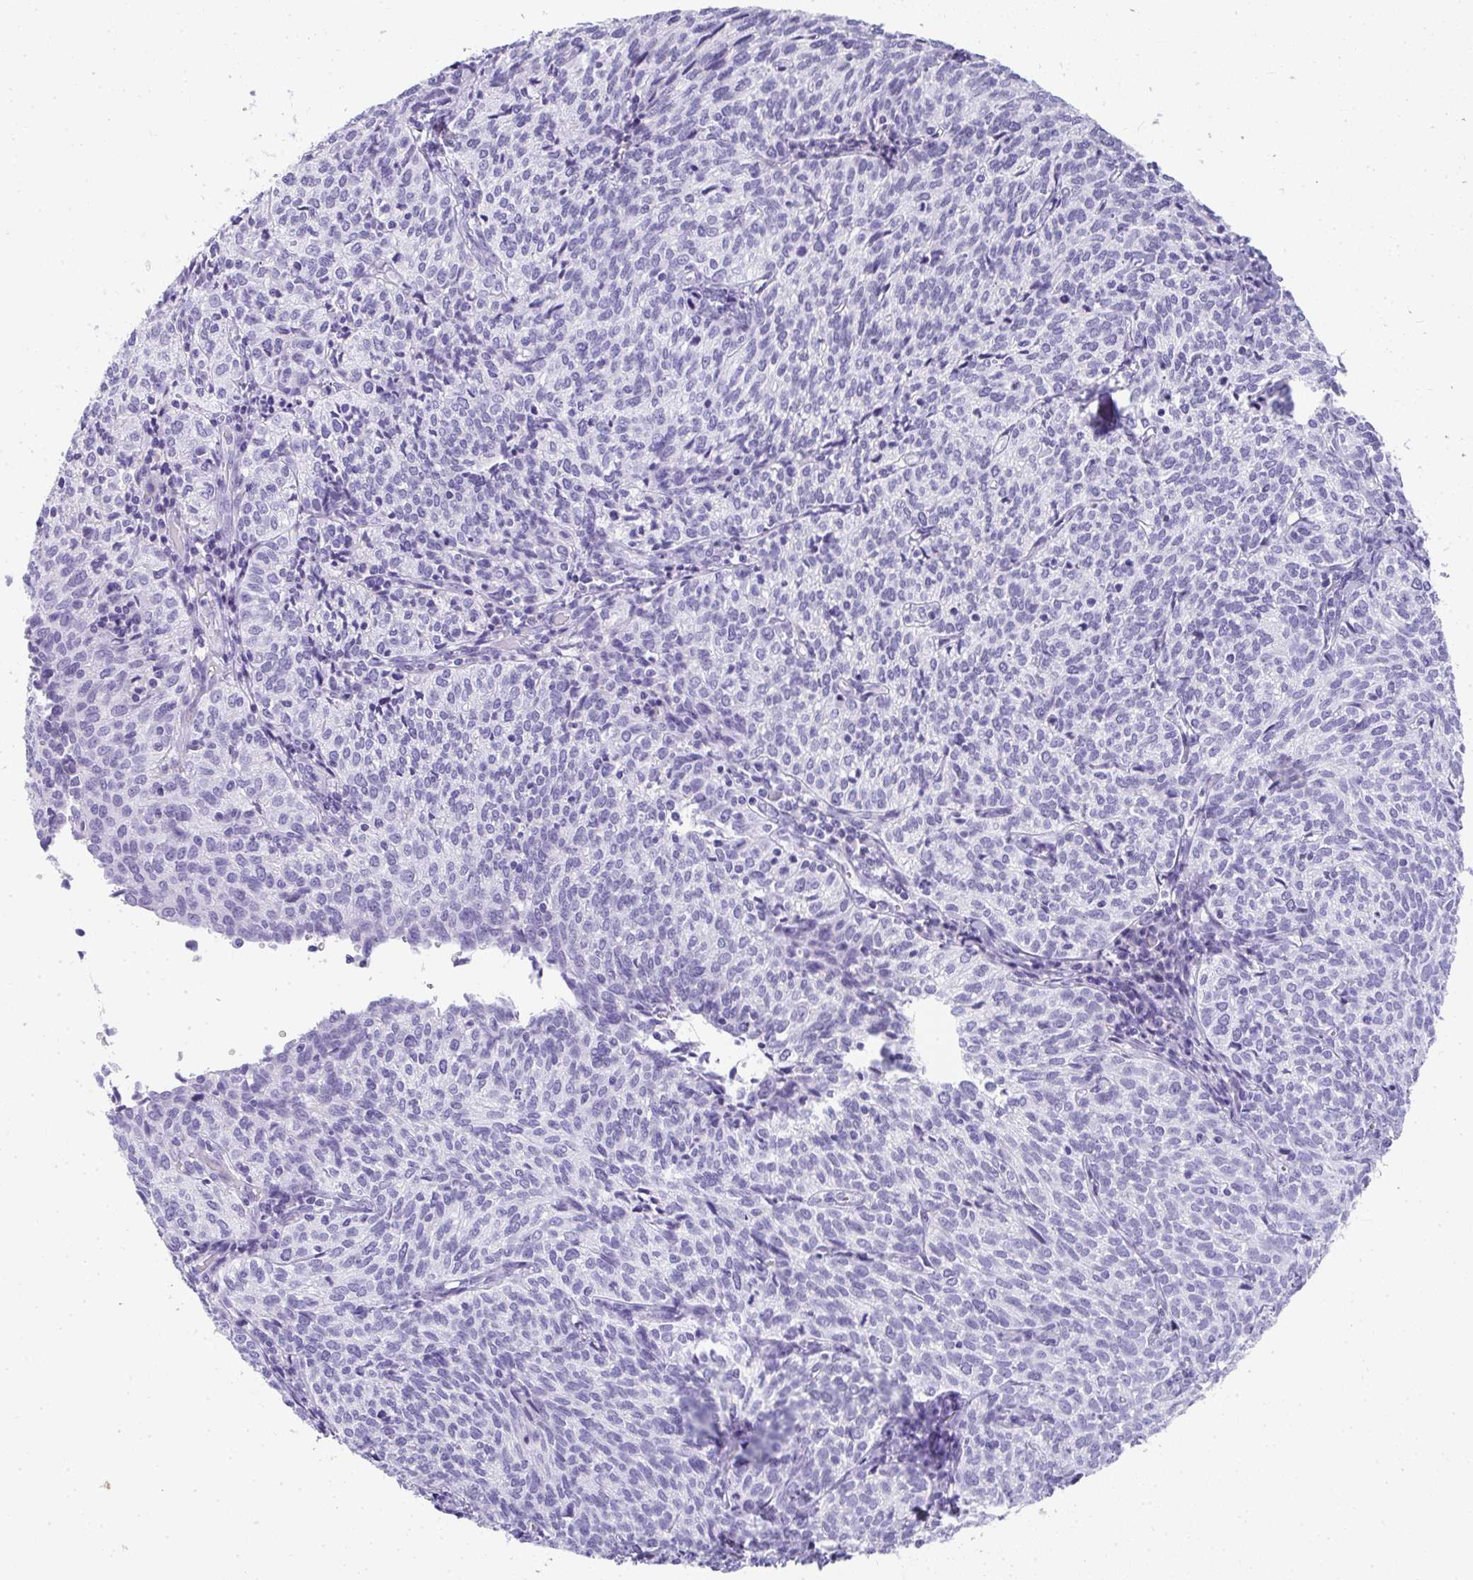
{"staining": {"intensity": "negative", "quantity": "none", "location": "none"}, "tissue": "cervical cancer", "cell_type": "Tumor cells", "image_type": "cancer", "snomed": [{"axis": "morphology", "description": "Normal tissue, NOS"}, {"axis": "morphology", "description": "Squamous cell carcinoma, NOS"}, {"axis": "topography", "description": "Vagina"}, {"axis": "topography", "description": "Cervix"}], "caption": "High power microscopy image of an immunohistochemistry photomicrograph of cervical squamous cell carcinoma, revealing no significant positivity in tumor cells.", "gene": "ZSWIM3", "patient": {"sex": "female", "age": 45}}